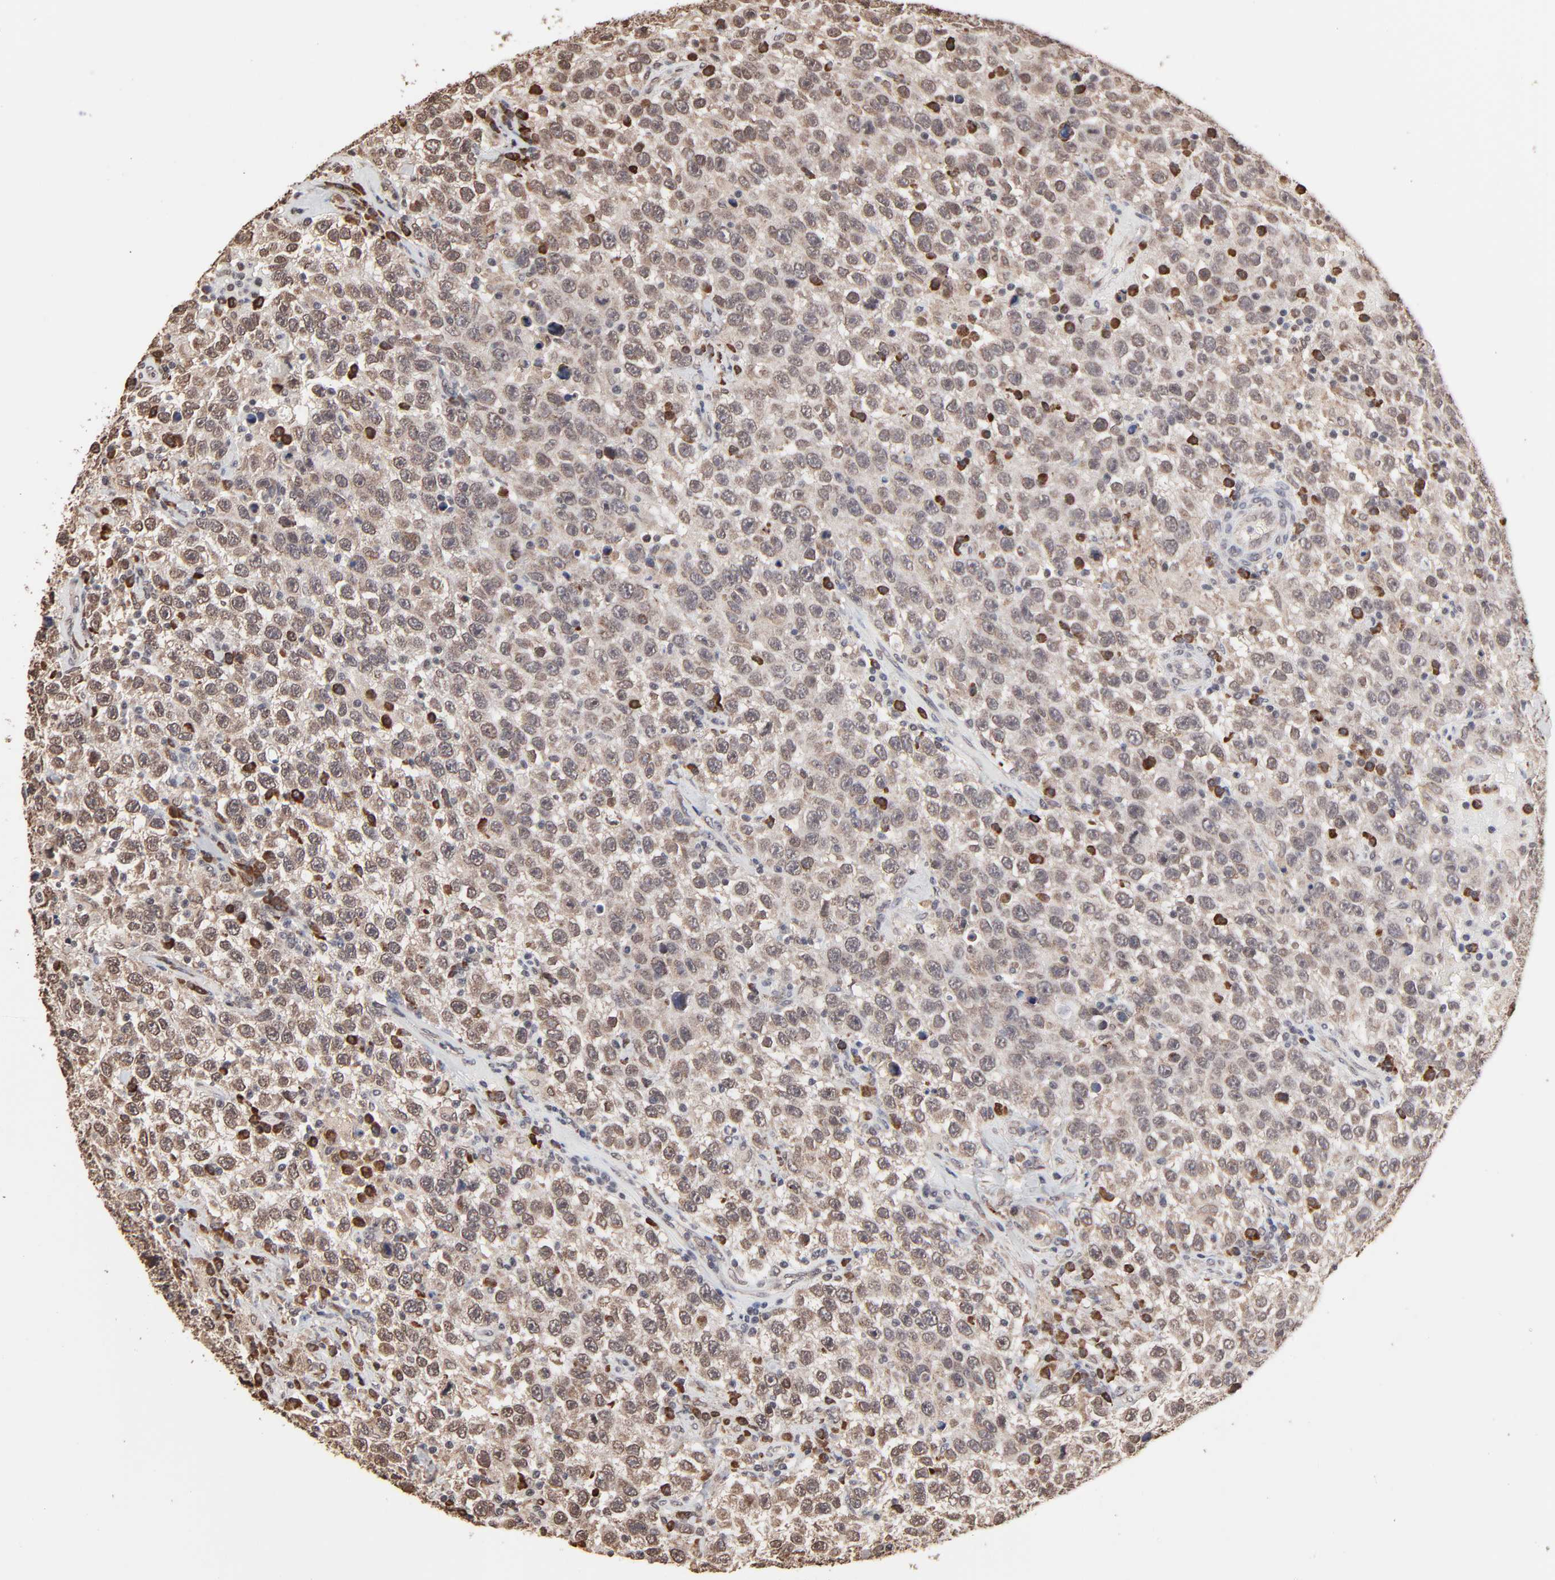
{"staining": {"intensity": "moderate", "quantity": ">75%", "location": "cytoplasmic/membranous"}, "tissue": "testis cancer", "cell_type": "Tumor cells", "image_type": "cancer", "snomed": [{"axis": "morphology", "description": "Seminoma, NOS"}, {"axis": "topography", "description": "Testis"}], "caption": "Immunohistochemistry staining of seminoma (testis), which demonstrates medium levels of moderate cytoplasmic/membranous positivity in approximately >75% of tumor cells indicating moderate cytoplasmic/membranous protein staining. The staining was performed using DAB (3,3'-diaminobenzidine) (brown) for protein detection and nuclei were counterstained in hematoxylin (blue).", "gene": "CHM", "patient": {"sex": "male", "age": 41}}